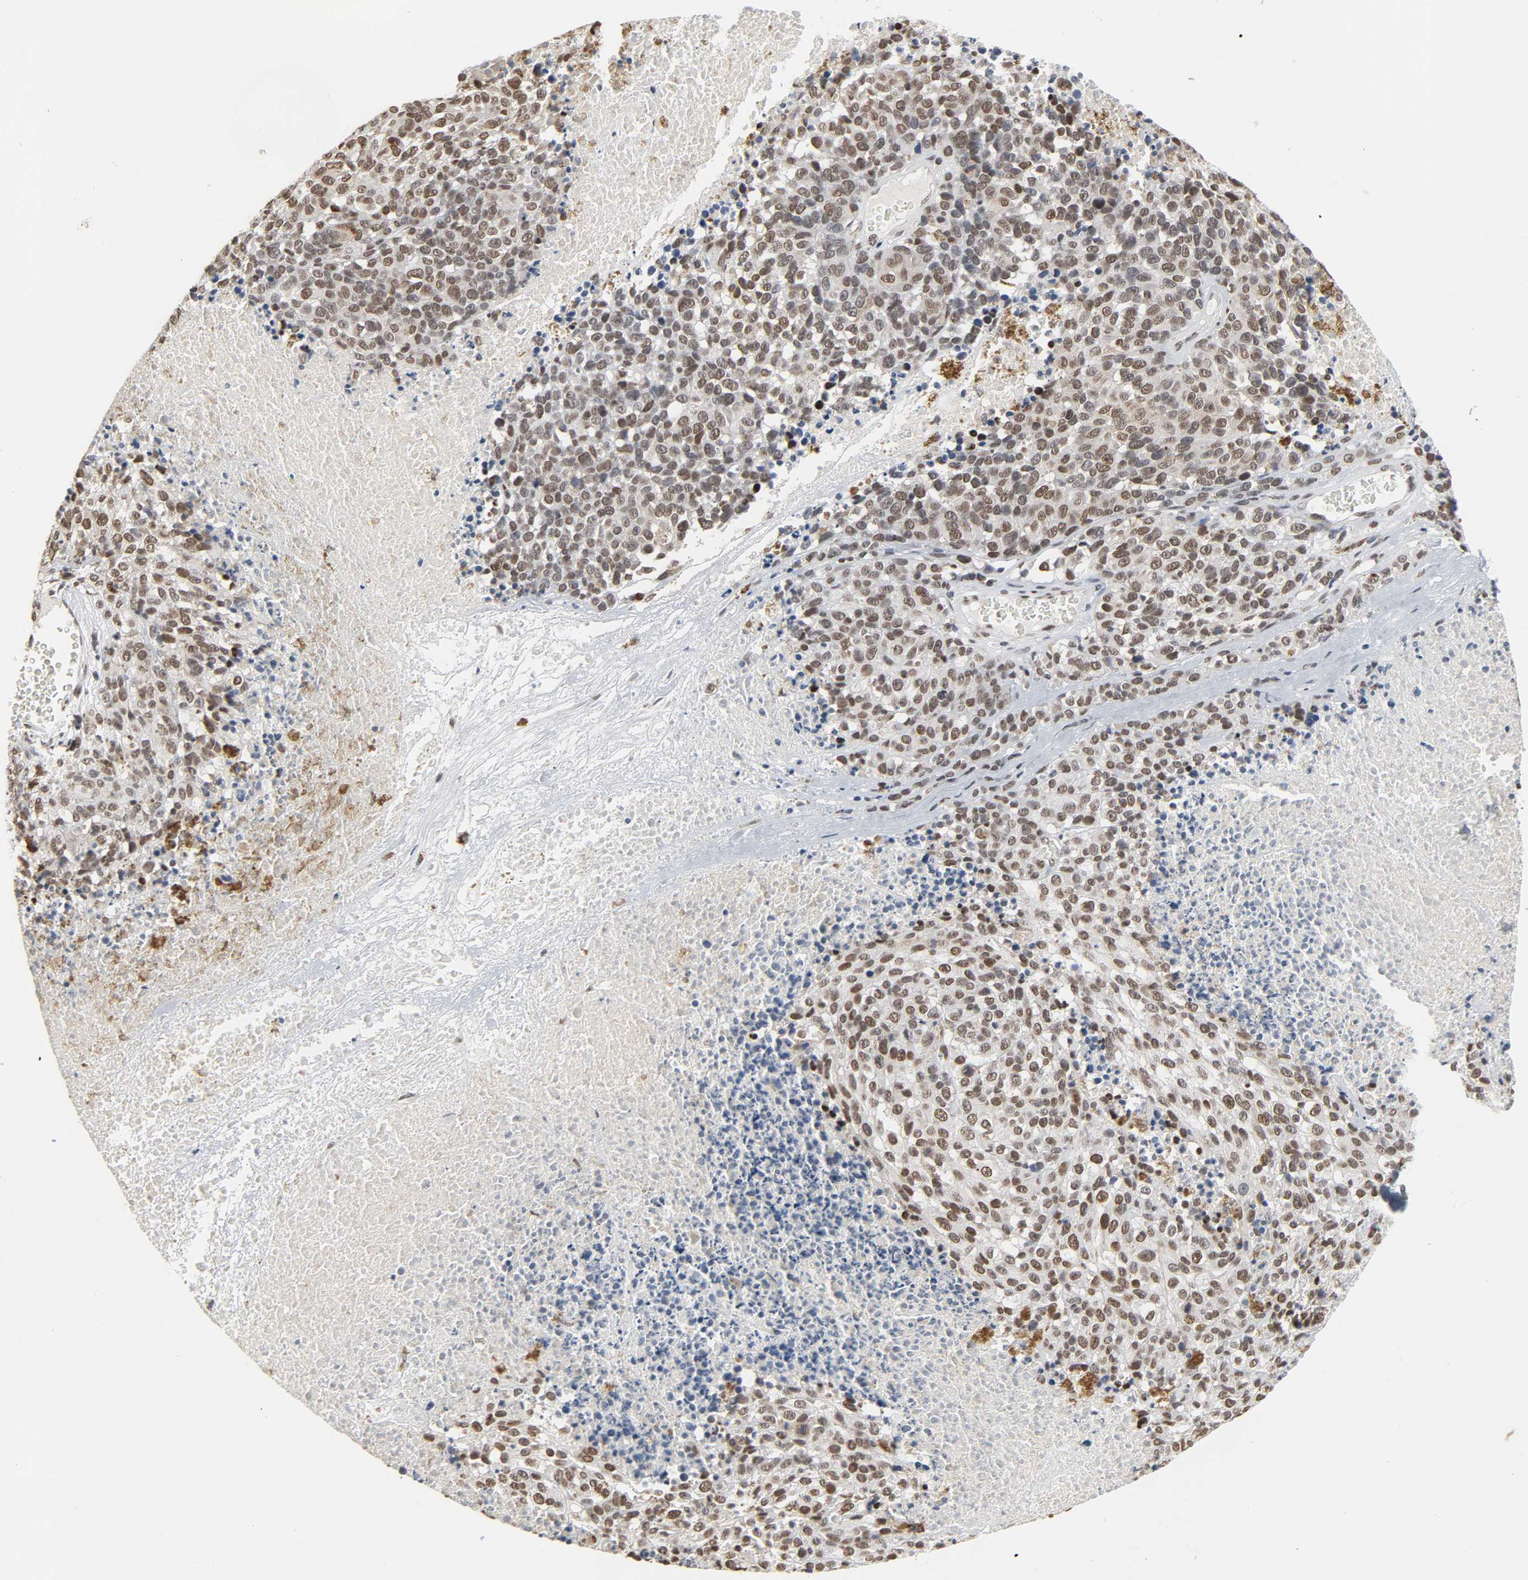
{"staining": {"intensity": "weak", "quantity": ">75%", "location": "nuclear"}, "tissue": "melanoma", "cell_type": "Tumor cells", "image_type": "cancer", "snomed": [{"axis": "morphology", "description": "Malignant melanoma, Metastatic site"}, {"axis": "topography", "description": "Cerebral cortex"}], "caption": "Tumor cells display low levels of weak nuclear expression in approximately >75% of cells in human malignant melanoma (metastatic site). The staining is performed using DAB brown chromogen to label protein expression. The nuclei are counter-stained blue using hematoxylin.", "gene": "DAZAP1", "patient": {"sex": "female", "age": 52}}